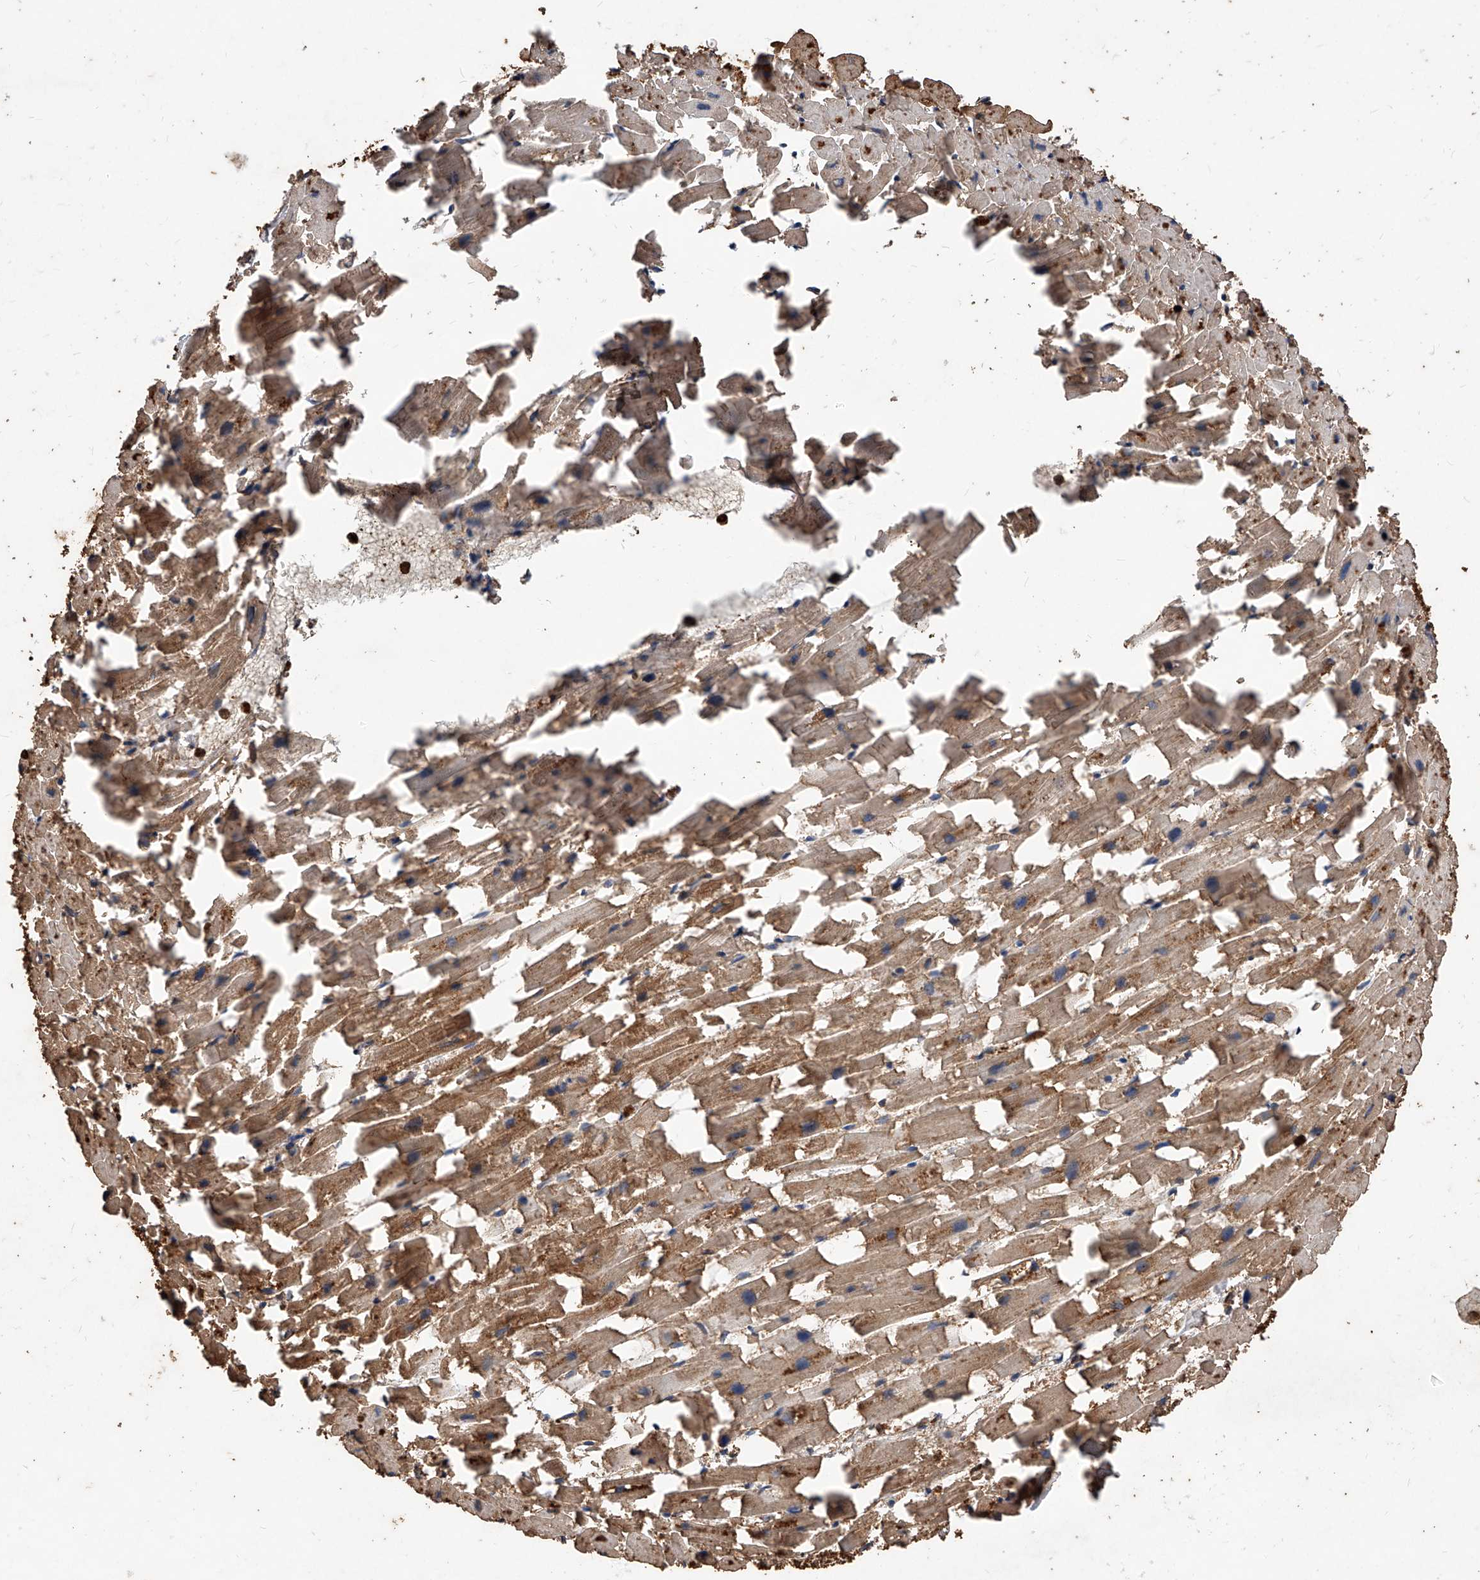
{"staining": {"intensity": "strong", "quantity": "25%-75%", "location": "cytoplasmic/membranous"}, "tissue": "heart muscle", "cell_type": "Cardiomyocytes", "image_type": "normal", "snomed": [{"axis": "morphology", "description": "Normal tissue, NOS"}, {"axis": "topography", "description": "Heart"}], "caption": "Brown immunohistochemical staining in normal human heart muscle reveals strong cytoplasmic/membranous staining in approximately 25%-75% of cardiomyocytes.", "gene": "UCP2", "patient": {"sex": "female", "age": 64}}